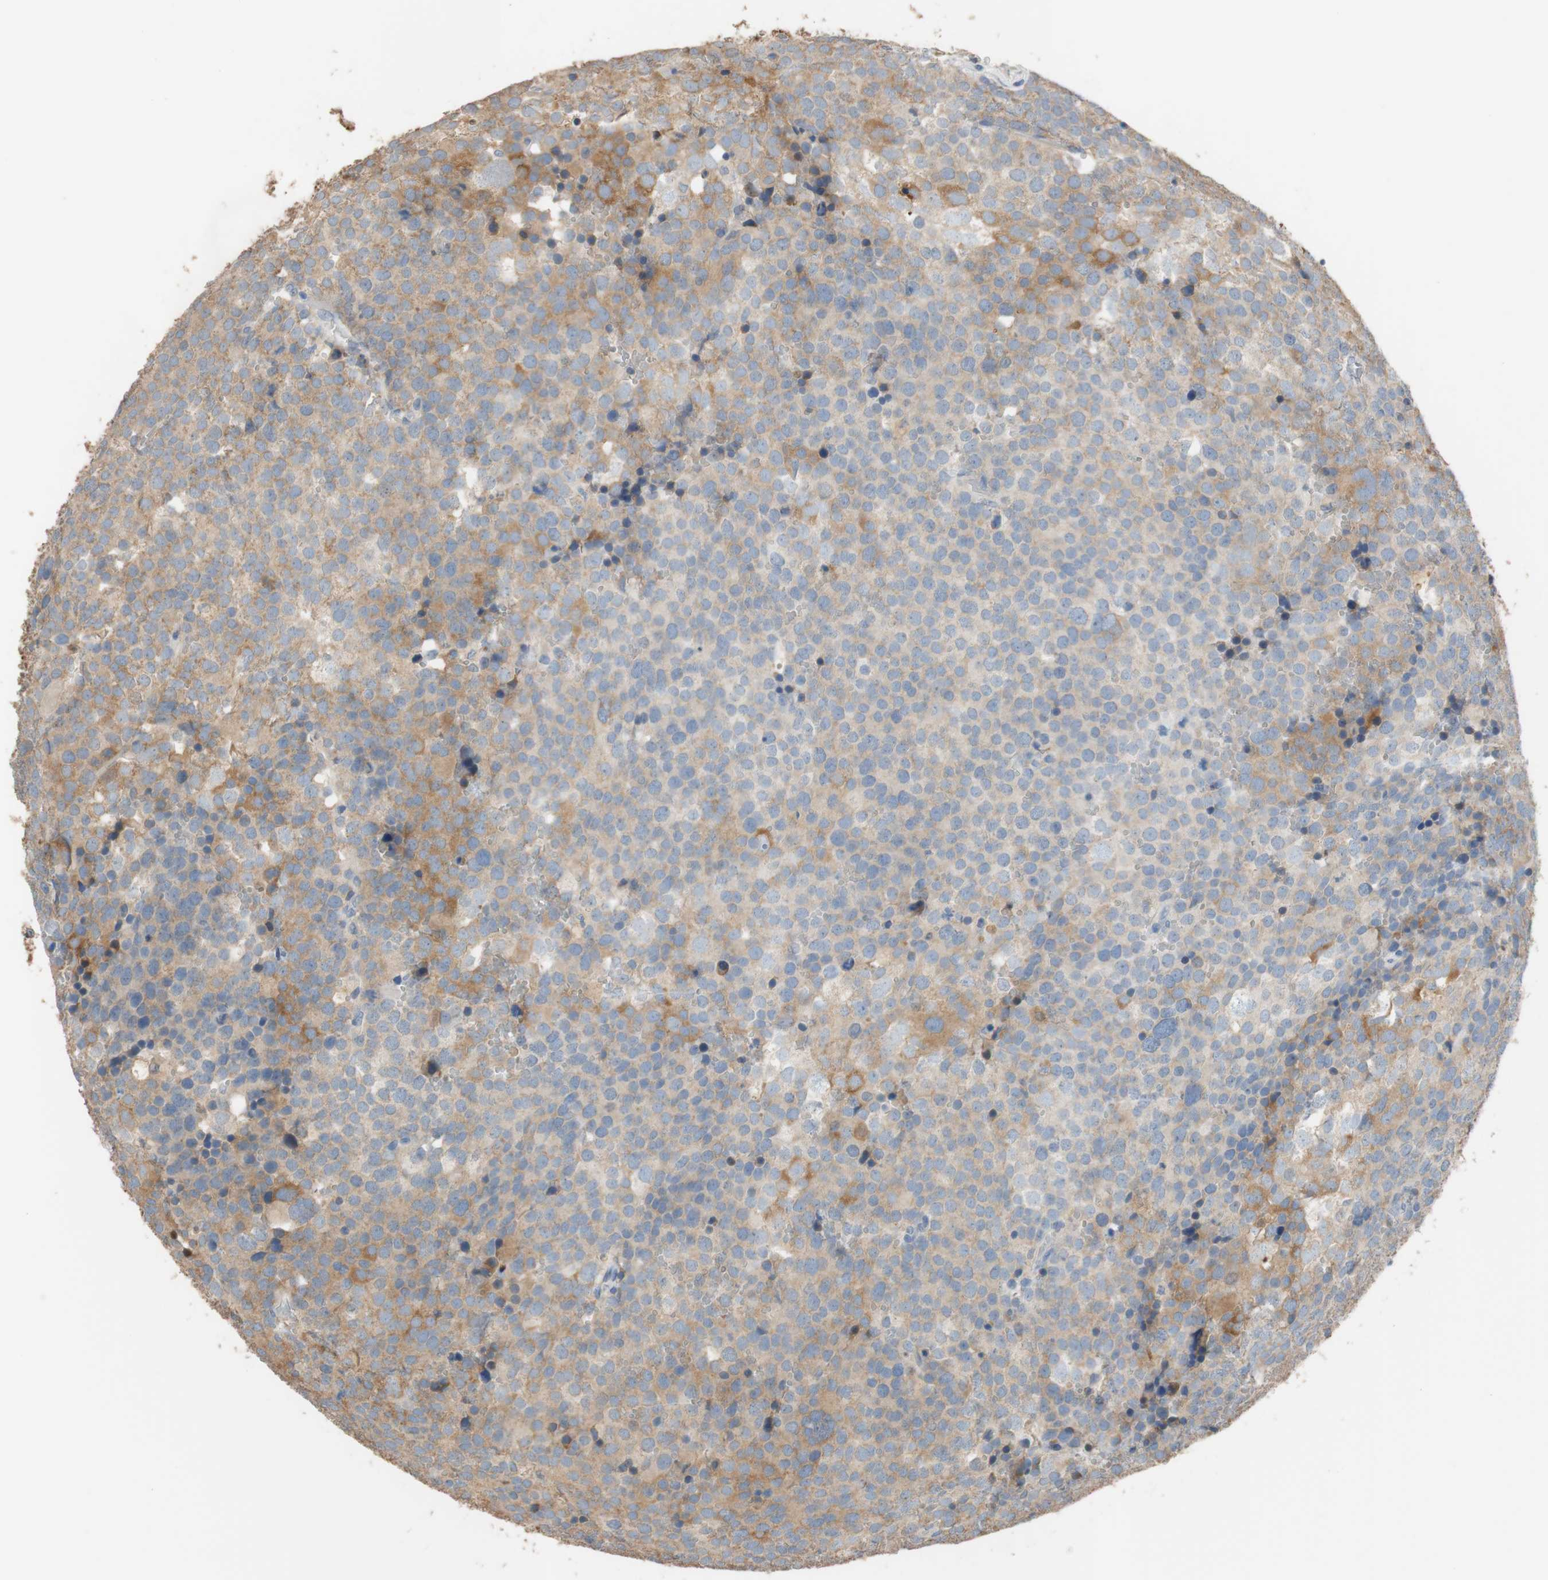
{"staining": {"intensity": "moderate", "quantity": "25%-75%", "location": "cytoplasmic/membranous"}, "tissue": "testis cancer", "cell_type": "Tumor cells", "image_type": "cancer", "snomed": [{"axis": "morphology", "description": "Seminoma, NOS"}, {"axis": "topography", "description": "Testis"}], "caption": "An immunohistochemistry (IHC) image of tumor tissue is shown. Protein staining in brown labels moderate cytoplasmic/membranous positivity in testis seminoma within tumor cells. Using DAB (3,3'-diaminobenzidine) (brown) and hematoxylin (blue) stains, captured at high magnification using brightfield microscopy.", "gene": "ALDH1A2", "patient": {"sex": "male", "age": 71}}